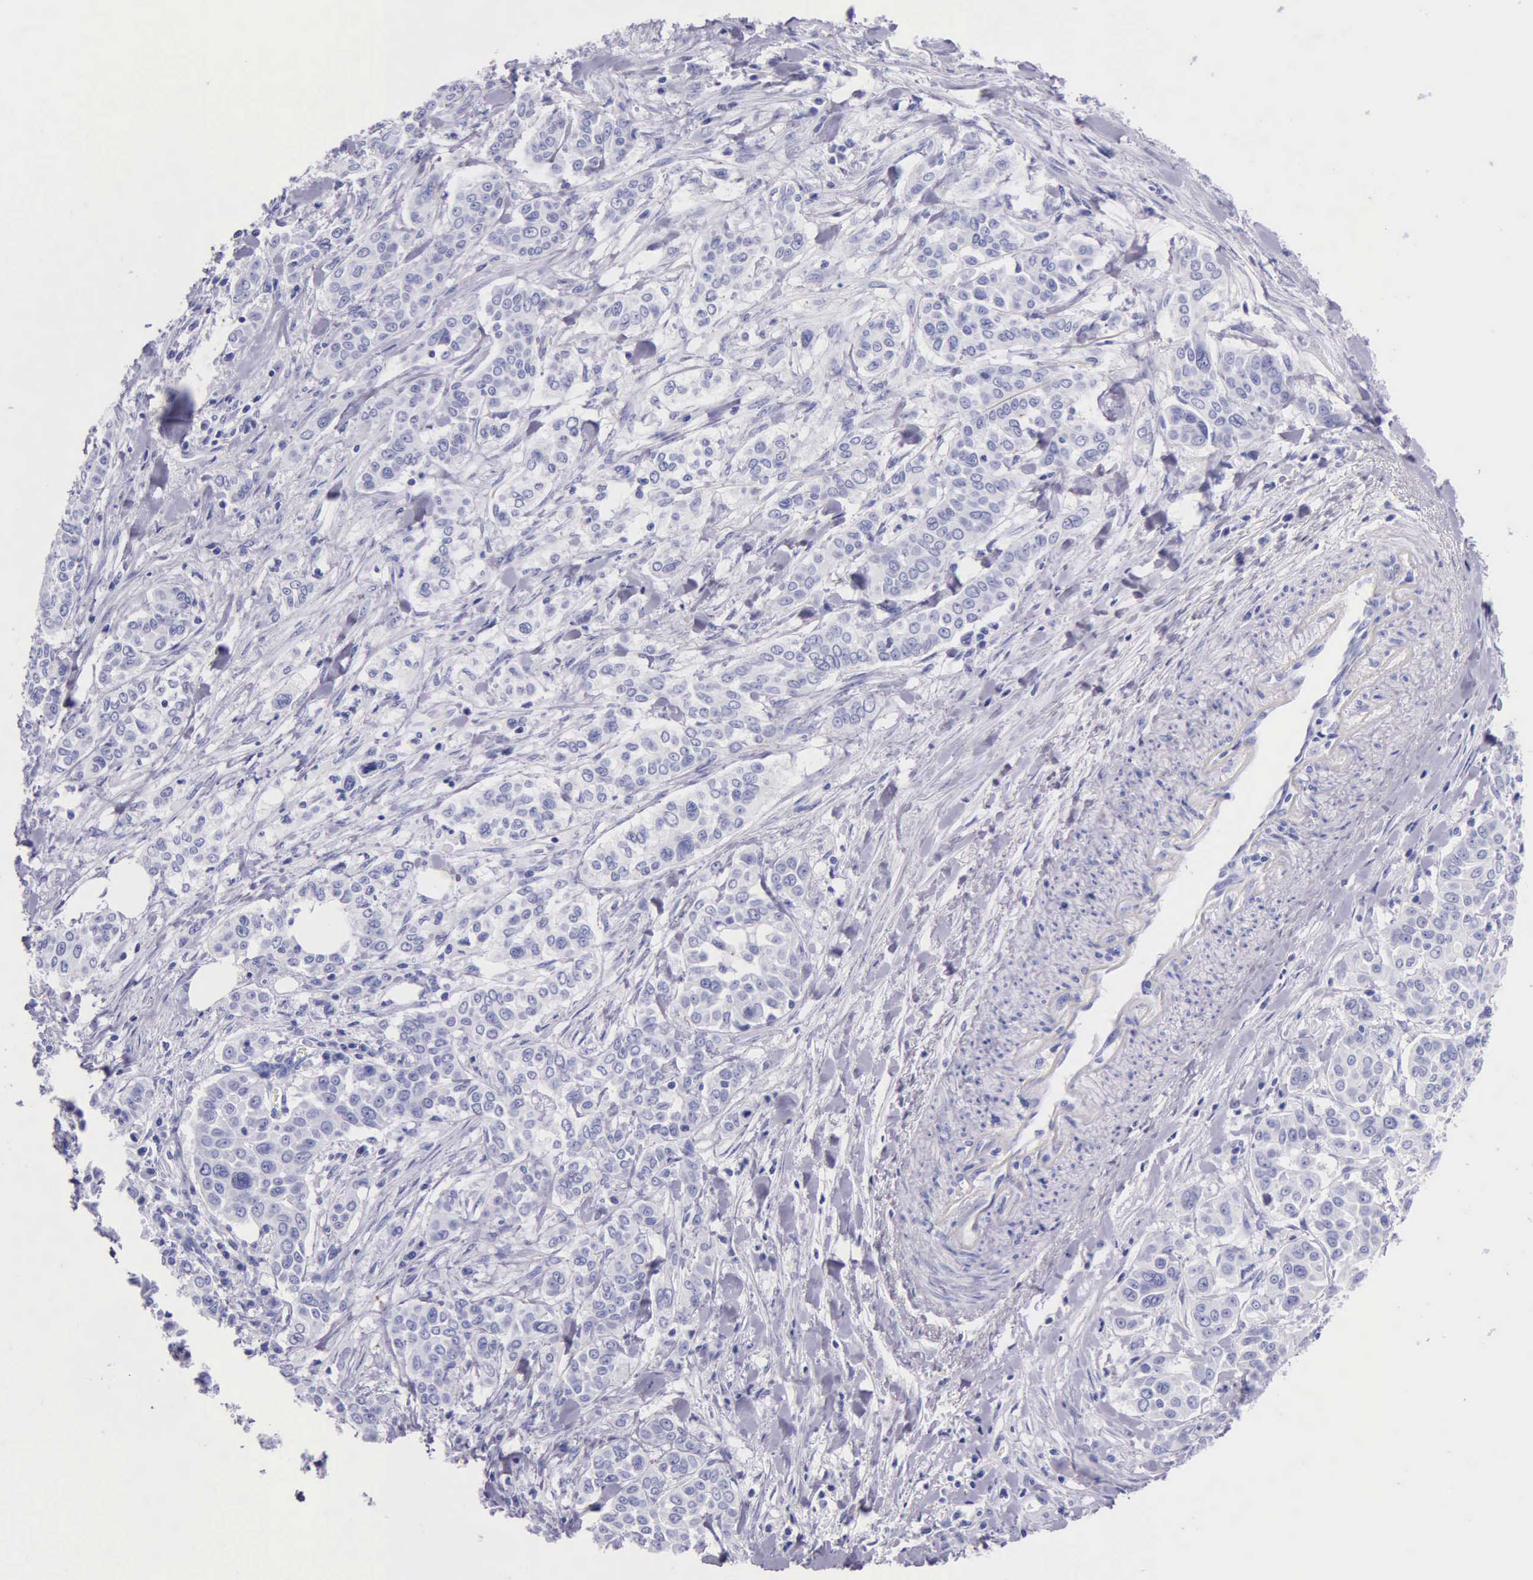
{"staining": {"intensity": "negative", "quantity": "none", "location": "none"}, "tissue": "pancreatic cancer", "cell_type": "Tumor cells", "image_type": "cancer", "snomed": [{"axis": "morphology", "description": "Adenocarcinoma, NOS"}, {"axis": "topography", "description": "Pancreas"}], "caption": "This is an immunohistochemistry (IHC) photomicrograph of human pancreatic adenocarcinoma. There is no staining in tumor cells.", "gene": "KLK3", "patient": {"sex": "female", "age": 52}}